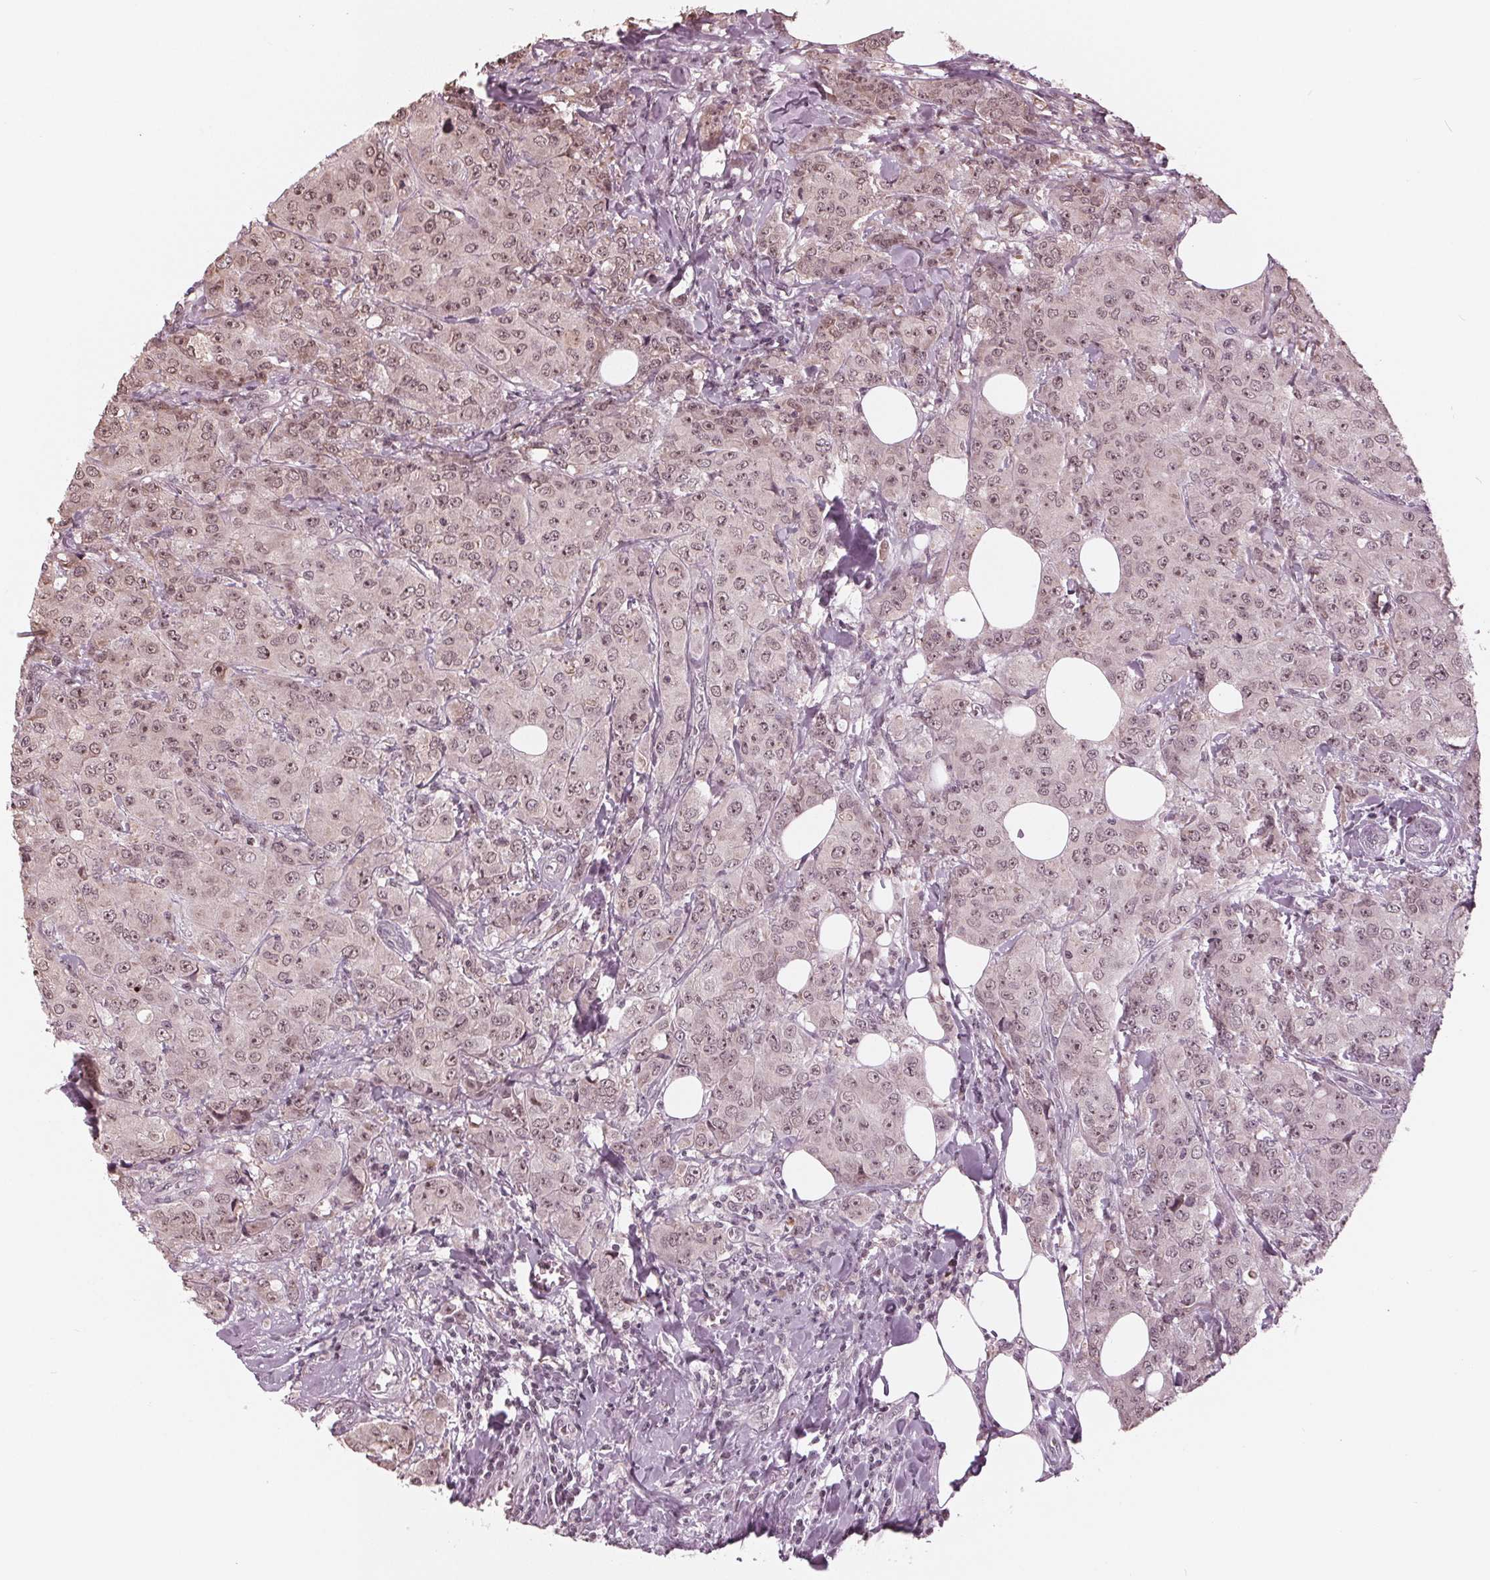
{"staining": {"intensity": "moderate", "quantity": ">75%", "location": "nuclear"}, "tissue": "breast cancer", "cell_type": "Tumor cells", "image_type": "cancer", "snomed": [{"axis": "morphology", "description": "Normal tissue, NOS"}, {"axis": "morphology", "description": "Duct carcinoma"}, {"axis": "topography", "description": "Breast"}], "caption": "This photomicrograph reveals breast intraductal carcinoma stained with IHC to label a protein in brown. The nuclear of tumor cells show moderate positivity for the protein. Nuclei are counter-stained blue.", "gene": "SLX4", "patient": {"sex": "female", "age": 43}}